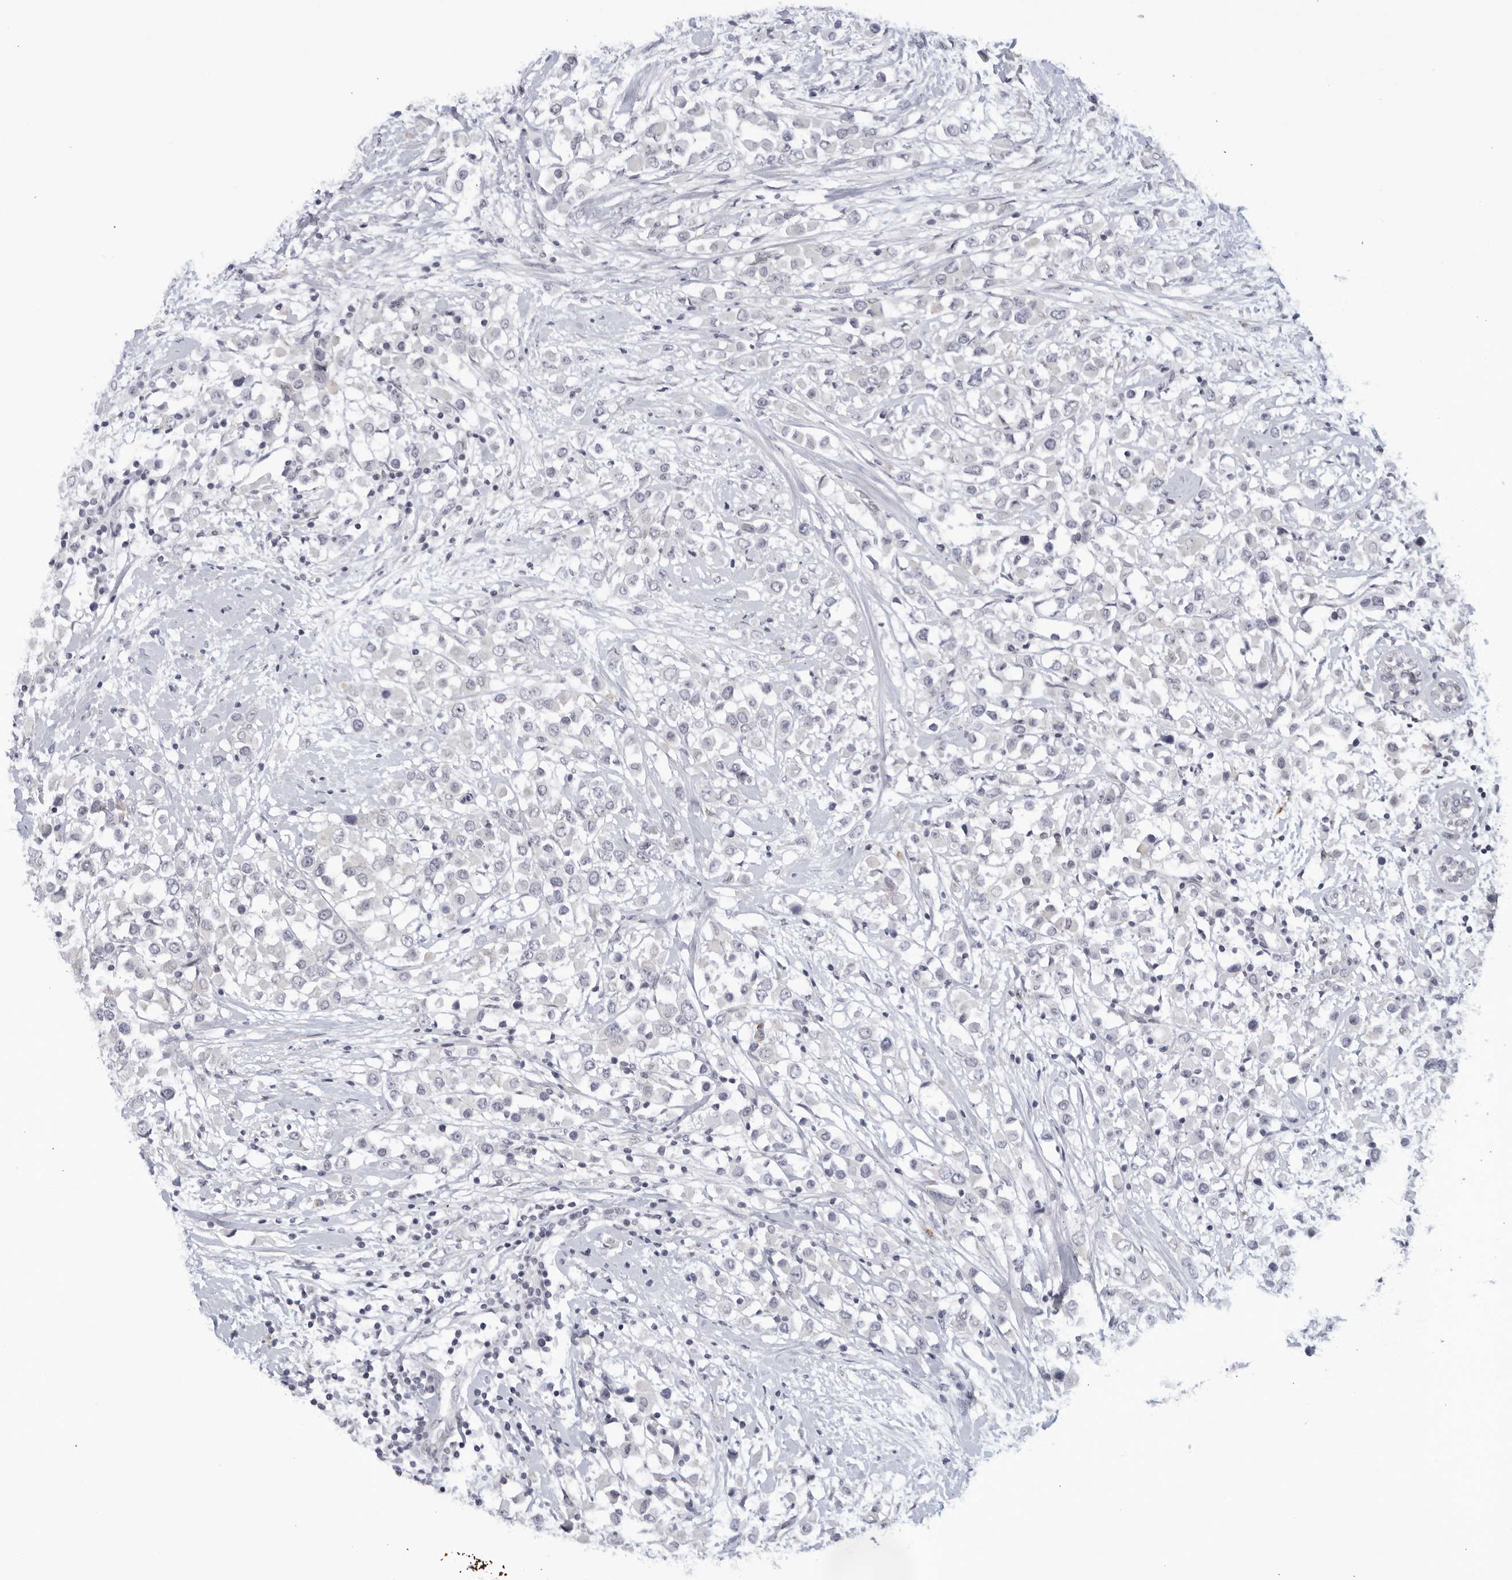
{"staining": {"intensity": "negative", "quantity": "none", "location": "none"}, "tissue": "breast cancer", "cell_type": "Tumor cells", "image_type": "cancer", "snomed": [{"axis": "morphology", "description": "Duct carcinoma"}, {"axis": "topography", "description": "Breast"}], "caption": "Tumor cells show no significant protein staining in breast cancer (invasive ductal carcinoma).", "gene": "WDTC1", "patient": {"sex": "female", "age": 61}}